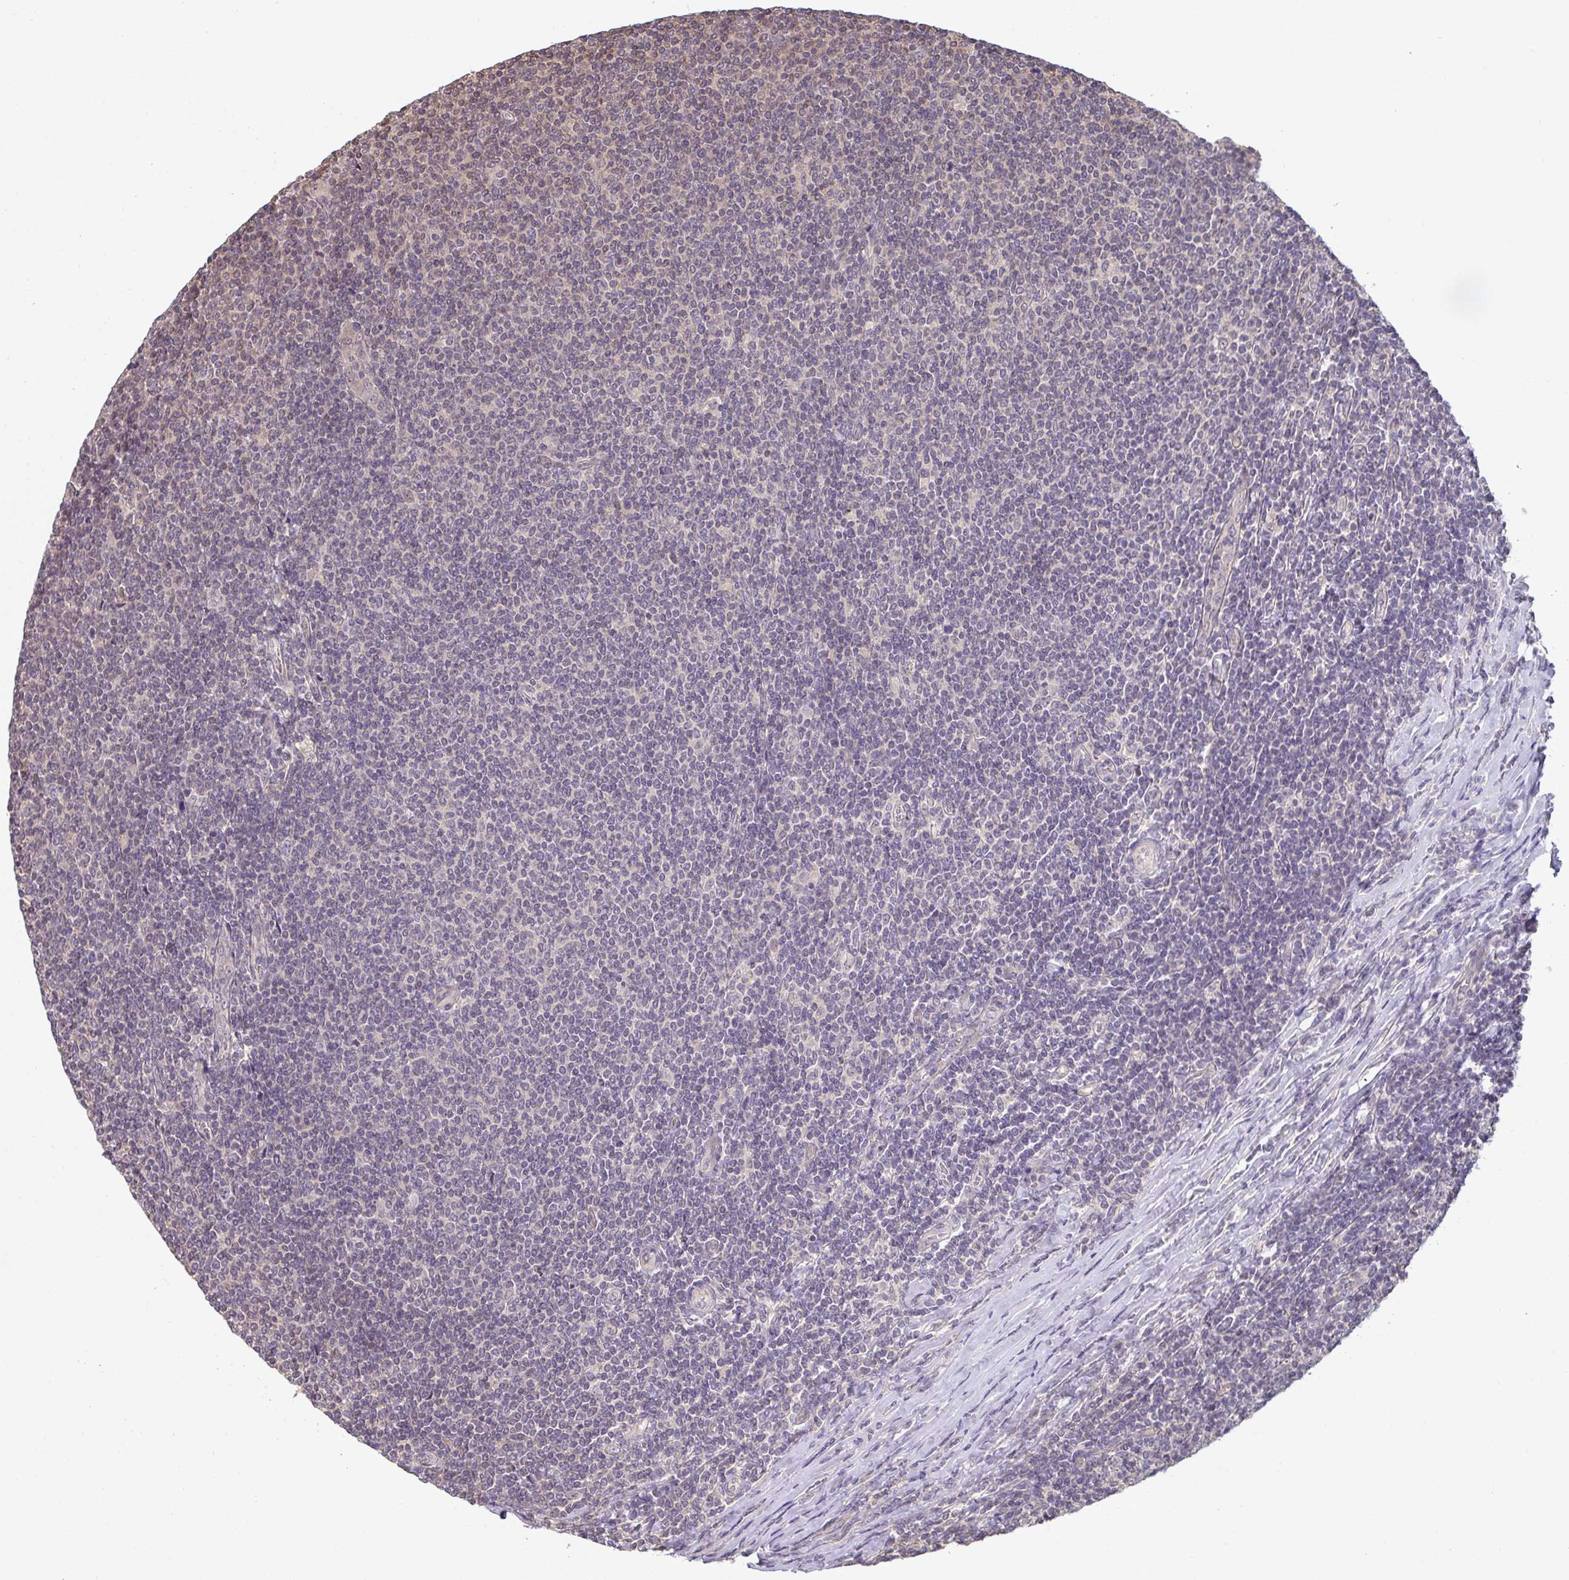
{"staining": {"intensity": "negative", "quantity": "none", "location": "none"}, "tissue": "lymphoma", "cell_type": "Tumor cells", "image_type": "cancer", "snomed": [{"axis": "morphology", "description": "Malignant lymphoma, non-Hodgkin's type, Low grade"}, {"axis": "topography", "description": "Lymph node"}], "caption": "A high-resolution micrograph shows immunohistochemistry staining of lymphoma, which displays no significant staining in tumor cells.", "gene": "GSDMB", "patient": {"sex": "male", "age": 52}}